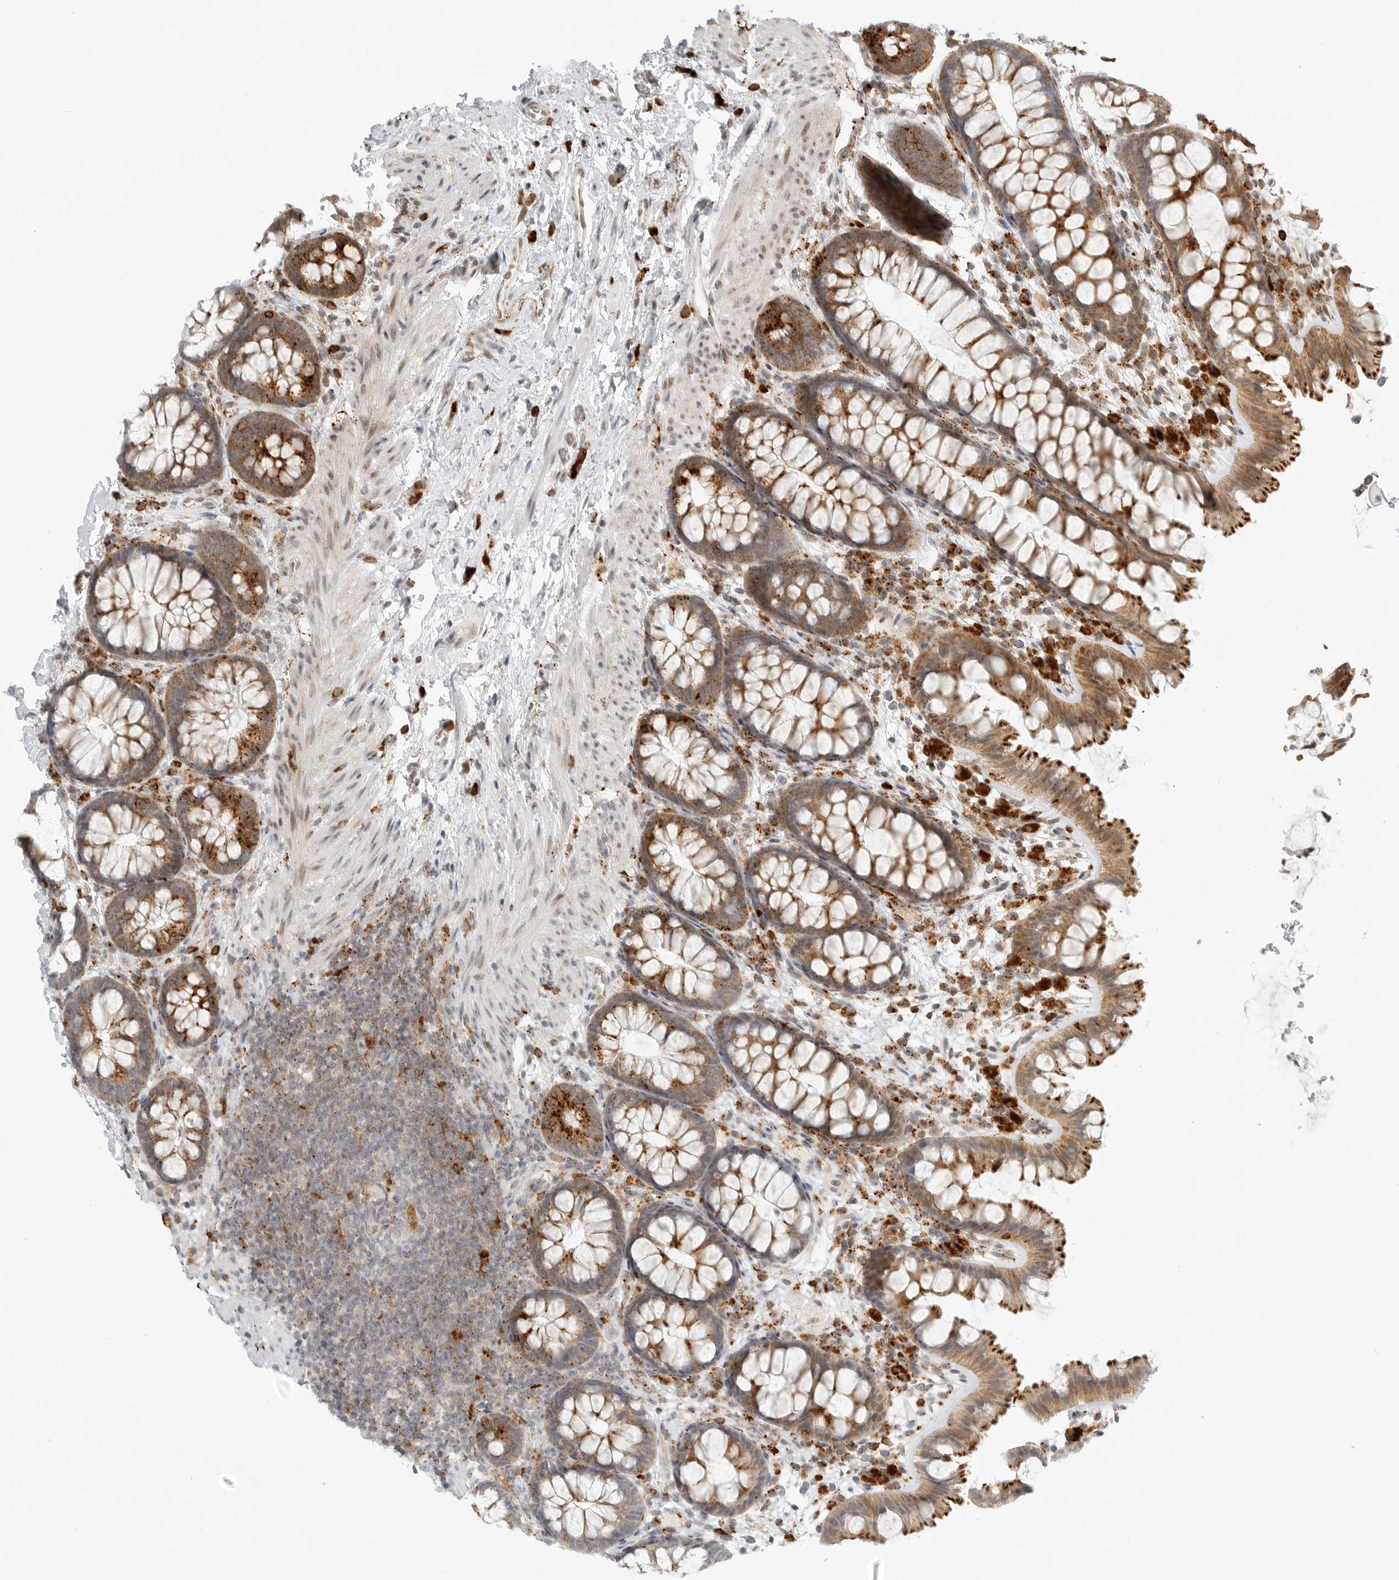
{"staining": {"intensity": "weak", "quantity": ">75%", "location": "cytoplasmic/membranous"}, "tissue": "colon", "cell_type": "Endothelial cells", "image_type": "normal", "snomed": [{"axis": "morphology", "description": "Normal tissue, NOS"}, {"axis": "topography", "description": "Colon"}], "caption": "This photomicrograph displays IHC staining of normal human colon, with low weak cytoplasmic/membranous staining in about >75% of endothelial cells.", "gene": "IDUA", "patient": {"sex": "female", "age": 62}}